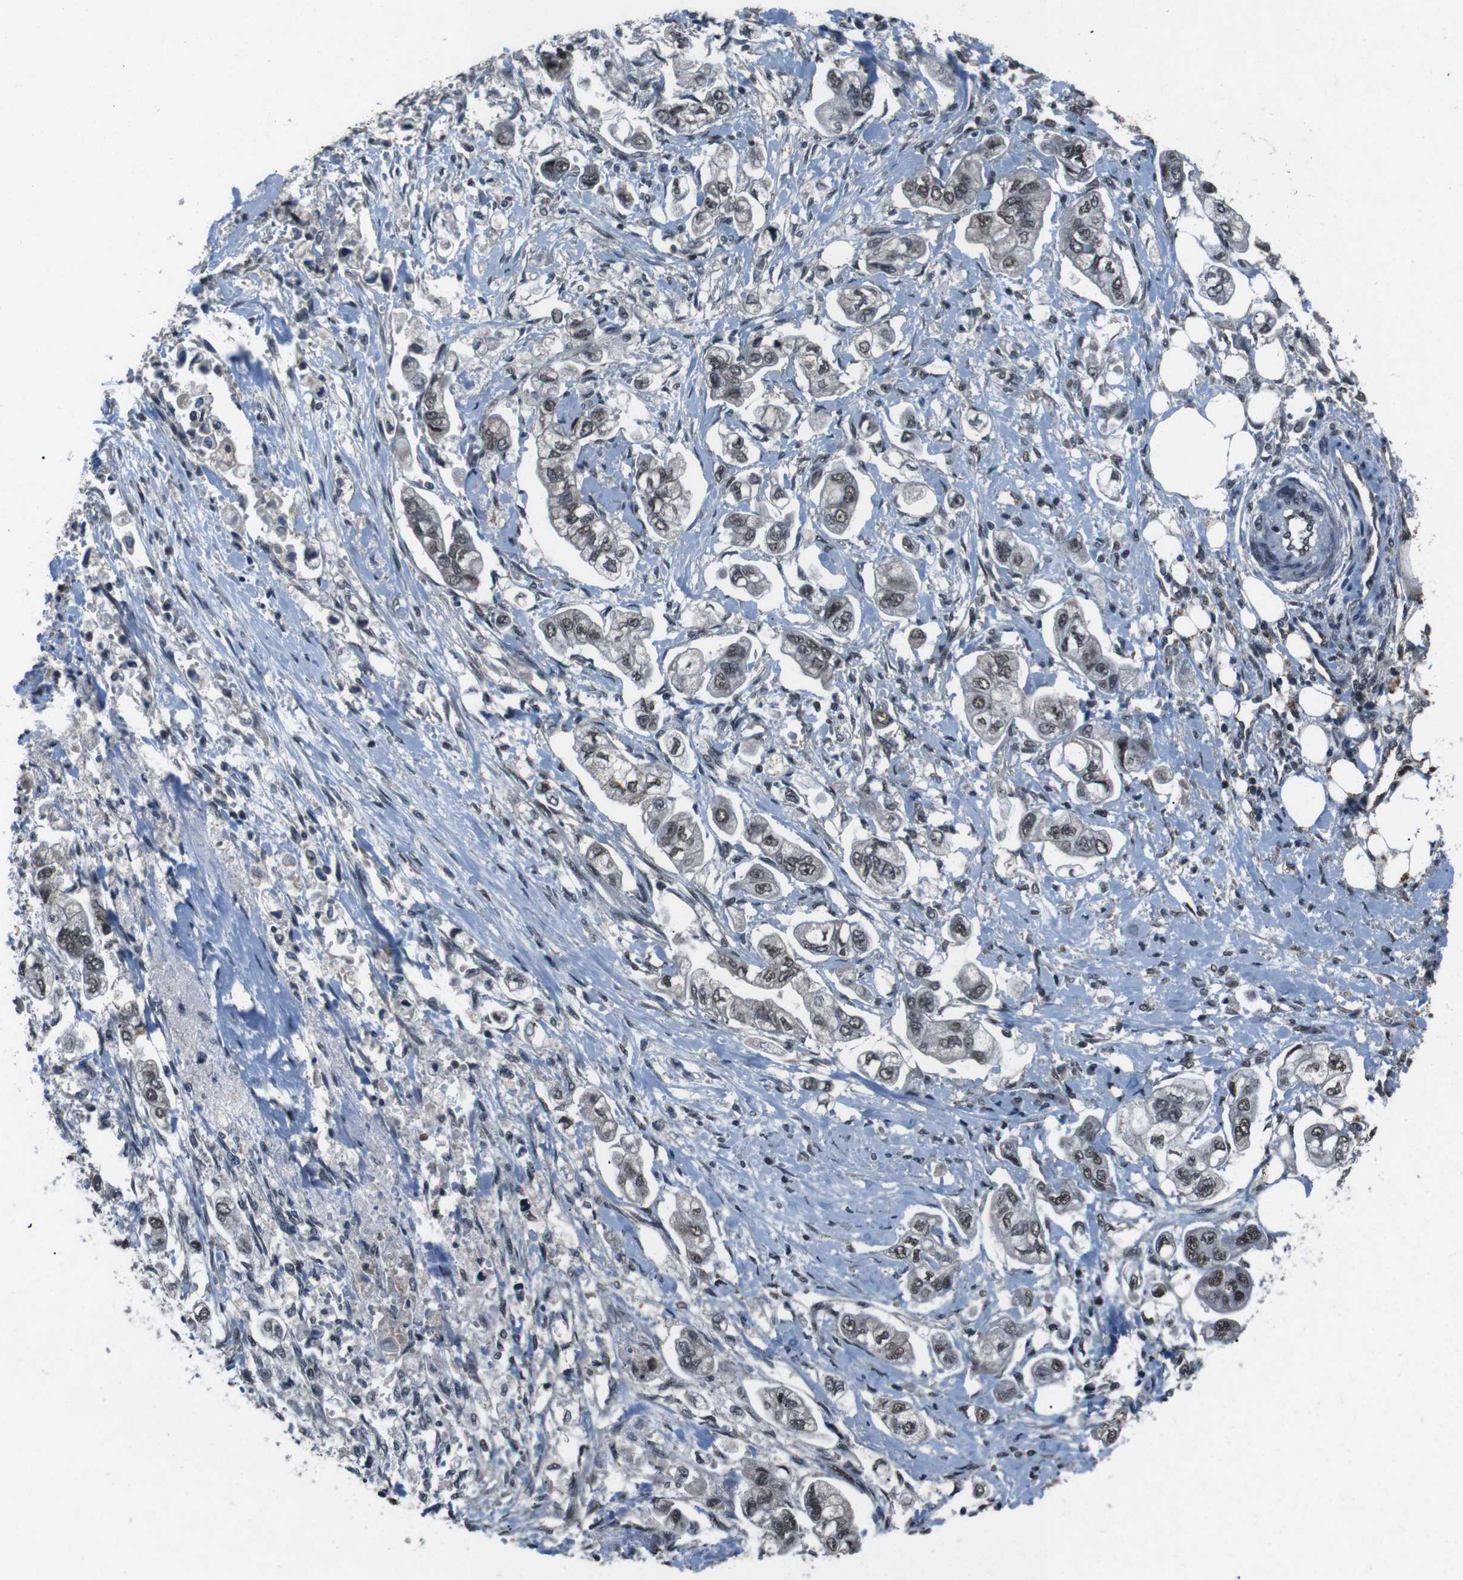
{"staining": {"intensity": "weak", "quantity": ">75%", "location": "nuclear"}, "tissue": "stomach cancer", "cell_type": "Tumor cells", "image_type": "cancer", "snomed": [{"axis": "morphology", "description": "Adenocarcinoma, NOS"}, {"axis": "topography", "description": "Stomach"}], "caption": "Weak nuclear staining for a protein is identified in approximately >75% of tumor cells of stomach cancer using immunohistochemistry.", "gene": "NR4A2", "patient": {"sex": "male", "age": 62}}